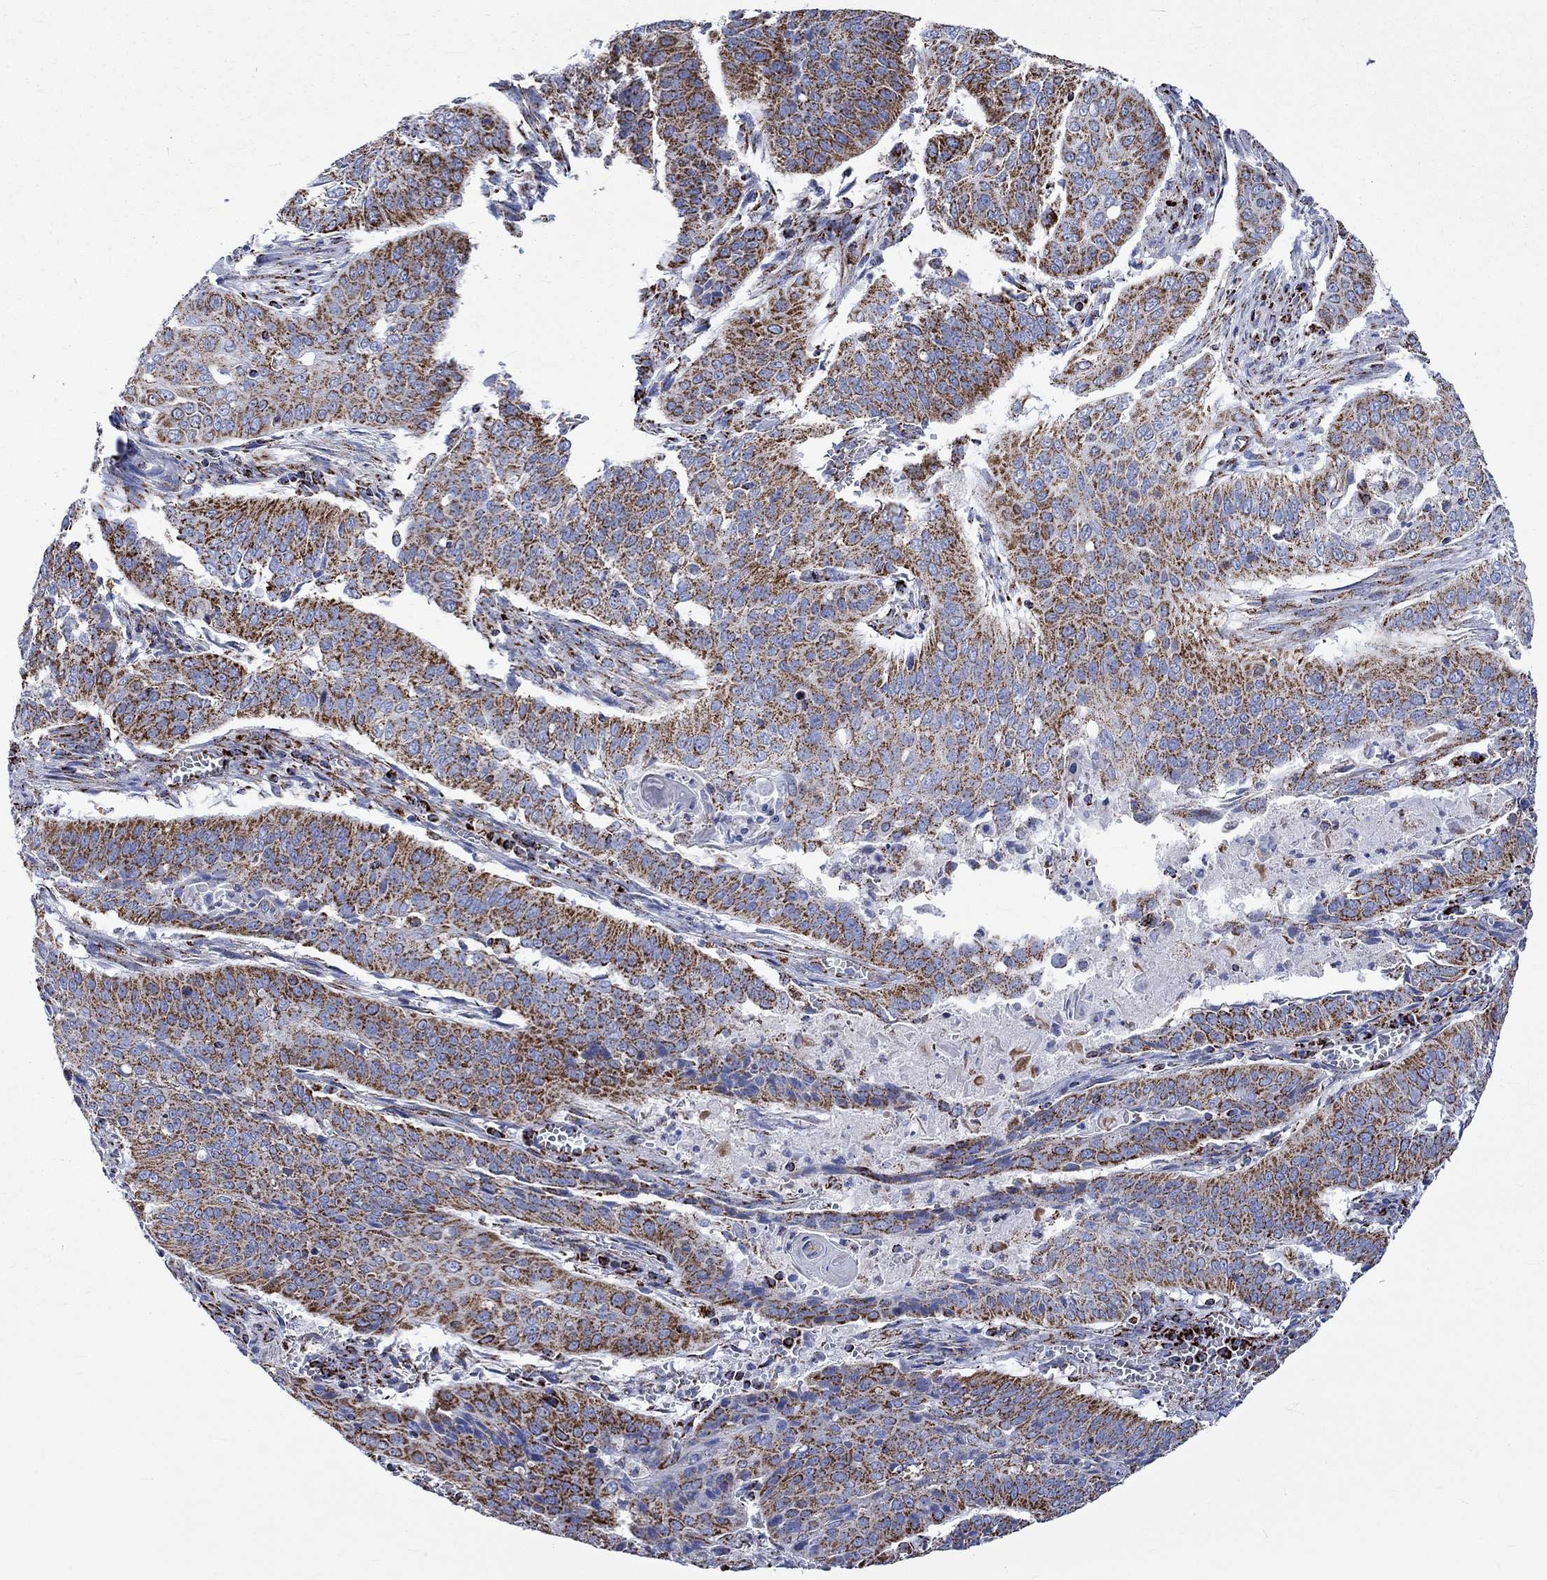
{"staining": {"intensity": "strong", "quantity": ">75%", "location": "cytoplasmic/membranous"}, "tissue": "cervical cancer", "cell_type": "Tumor cells", "image_type": "cancer", "snomed": [{"axis": "morphology", "description": "Squamous cell carcinoma, NOS"}, {"axis": "topography", "description": "Cervix"}], "caption": "There is high levels of strong cytoplasmic/membranous expression in tumor cells of cervical cancer, as demonstrated by immunohistochemical staining (brown color).", "gene": "RCE1", "patient": {"sex": "female", "age": 39}}